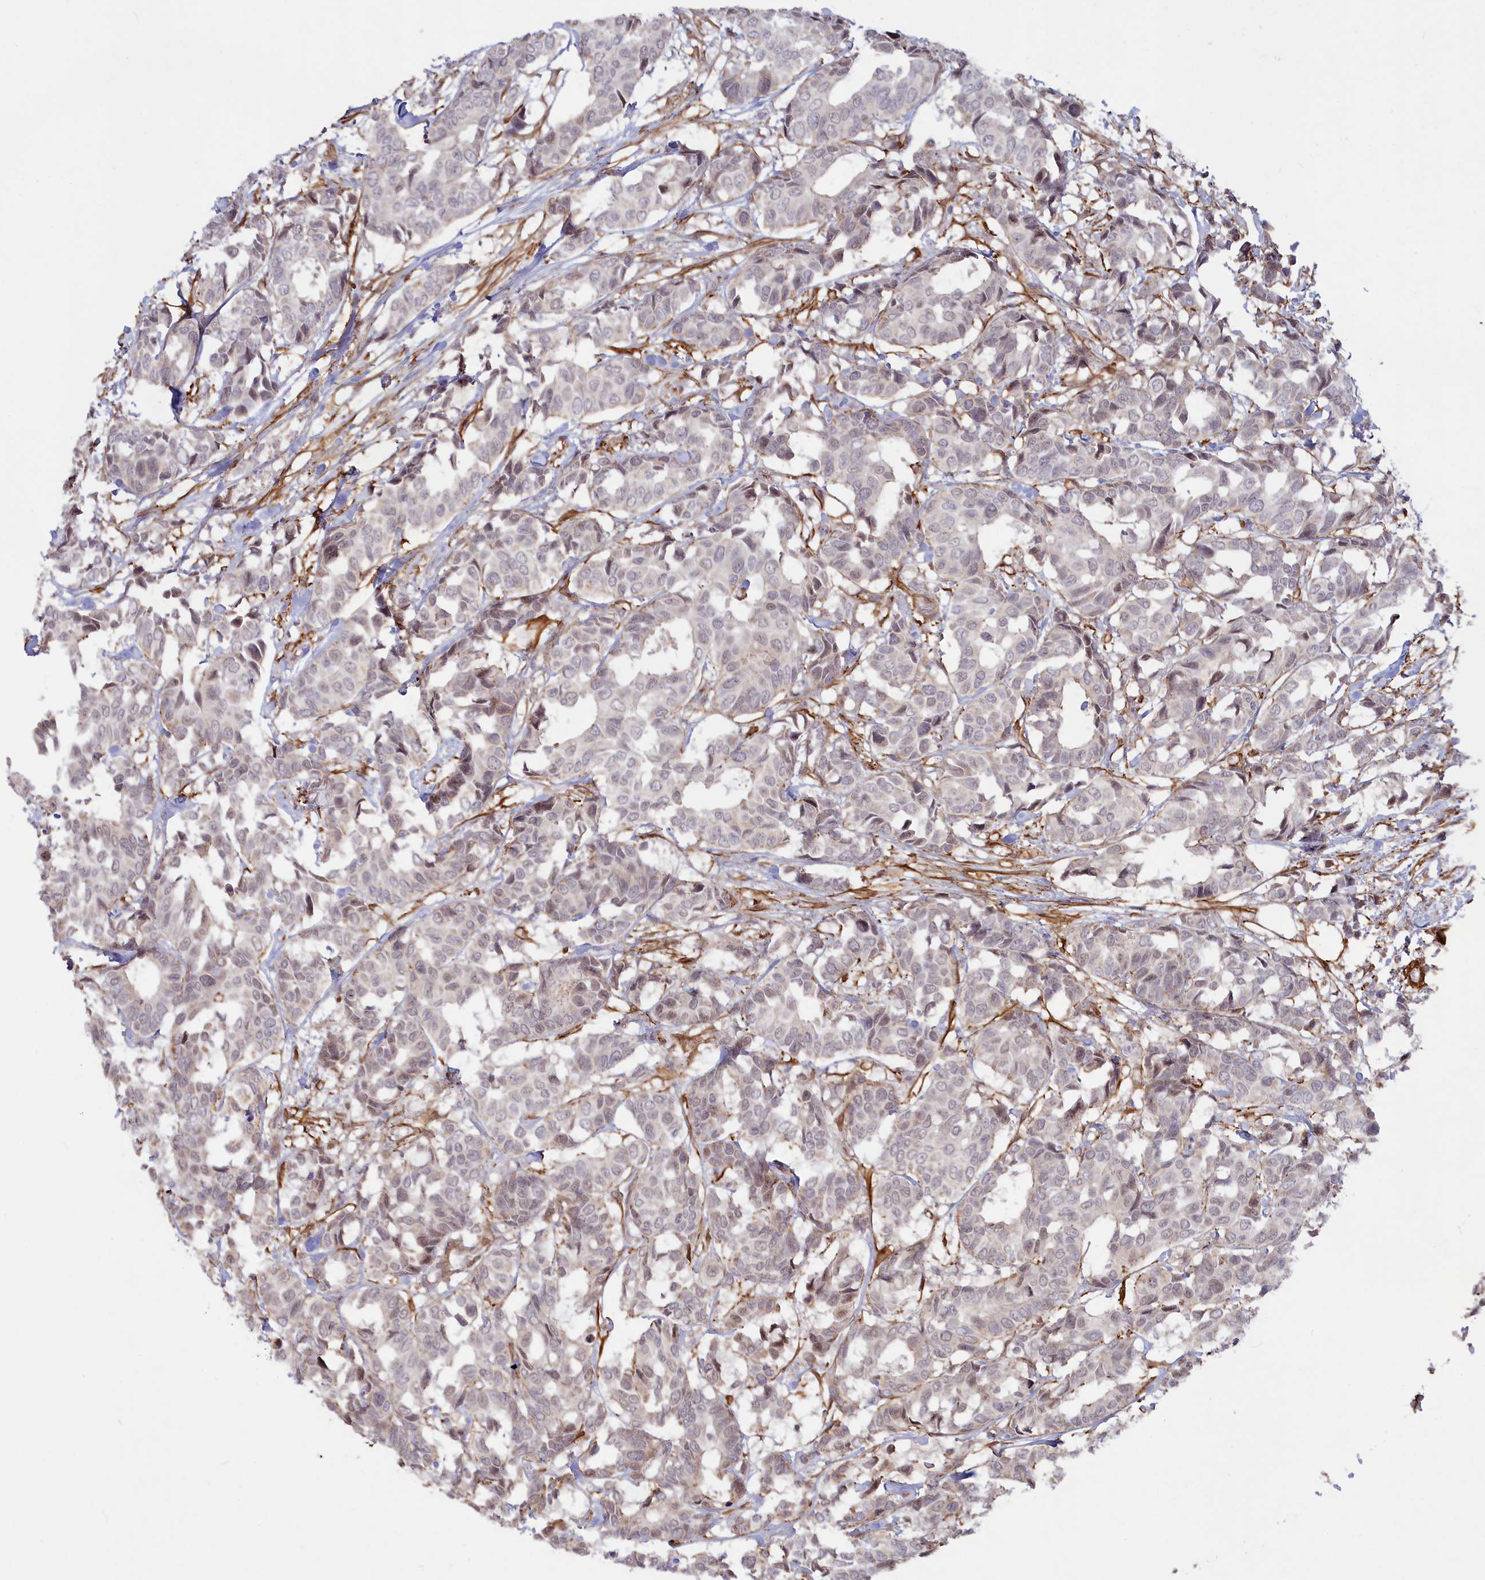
{"staining": {"intensity": "weak", "quantity": "<25%", "location": "nuclear"}, "tissue": "breast cancer", "cell_type": "Tumor cells", "image_type": "cancer", "snomed": [{"axis": "morphology", "description": "Normal tissue, NOS"}, {"axis": "morphology", "description": "Duct carcinoma"}, {"axis": "topography", "description": "Breast"}], "caption": "Intraductal carcinoma (breast) was stained to show a protein in brown. There is no significant expression in tumor cells.", "gene": "CCDC154", "patient": {"sex": "female", "age": 87}}